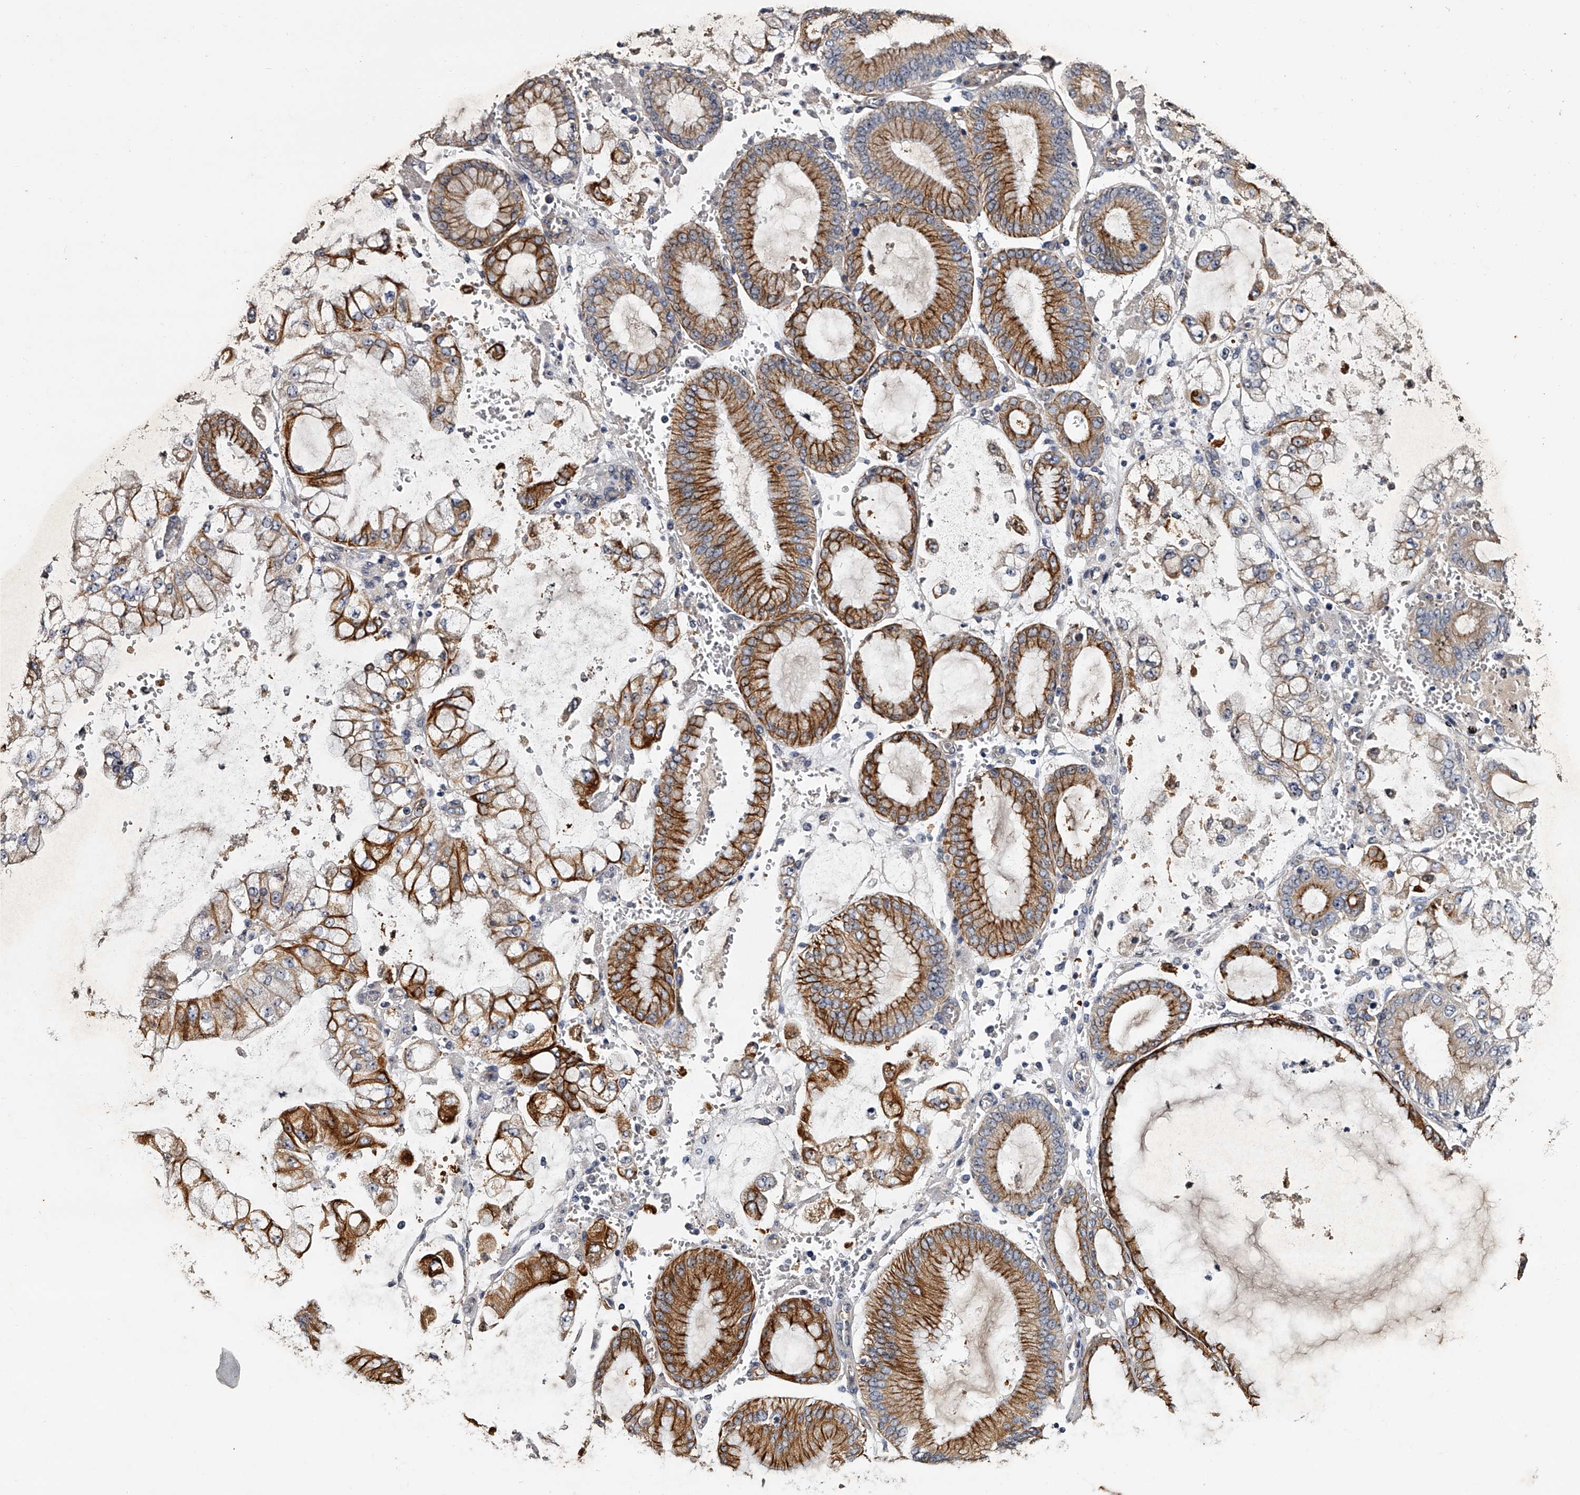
{"staining": {"intensity": "strong", "quantity": "25%-75%", "location": "cytoplasmic/membranous"}, "tissue": "stomach cancer", "cell_type": "Tumor cells", "image_type": "cancer", "snomed": [{"axis": "morphology", "description": "Adenocarcinoma, NOS"}, {"axis": "topography", "description": "Stomach"}], "caption": "Strong cytoplasmic/membranous staining is present in approximately 25%-75% of tumor cells in adenocarcinoma (stomach).", "gene": "MDN1", "patient": {"sex": "male", "age": 76}}